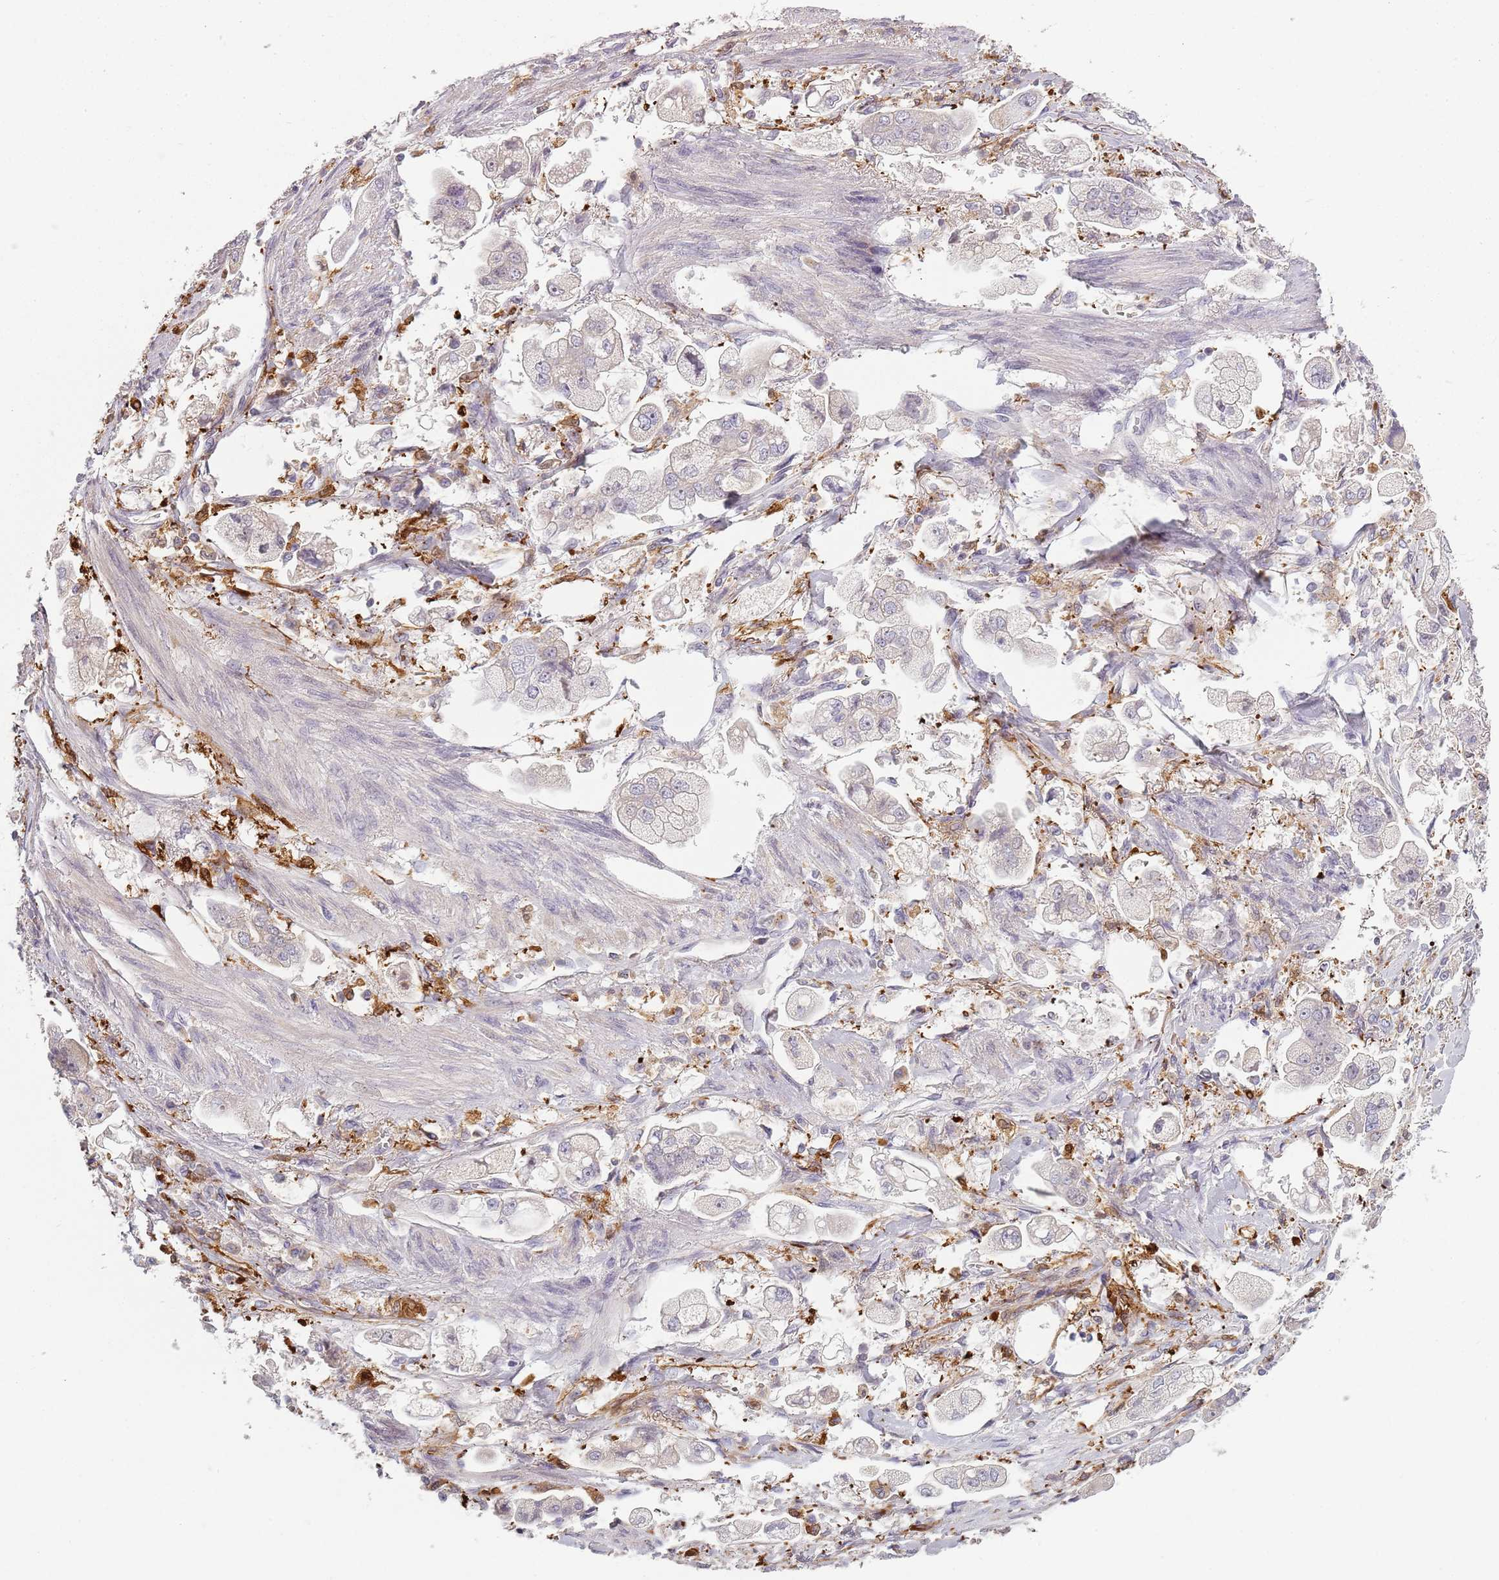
{"staining": {"intensity": "negative", "quantity": "none", "location": "none"}, "tissue": "stomach cancer", "cell_type": "Tumor cells", "image_type": "cancer", "snomed": [{"axis": "morphology", "description": "Adenocarcinoma, NOS"}, {"axis": "topography", "description": "Stomach"}], "caption": "Immunohistochemistry (IHC) of human adenocarcinoma (stomach) exhibits no positivity in tumor cells.", "gene": "CC2D2B", "patient": {"sex": "male", "age": 62}}